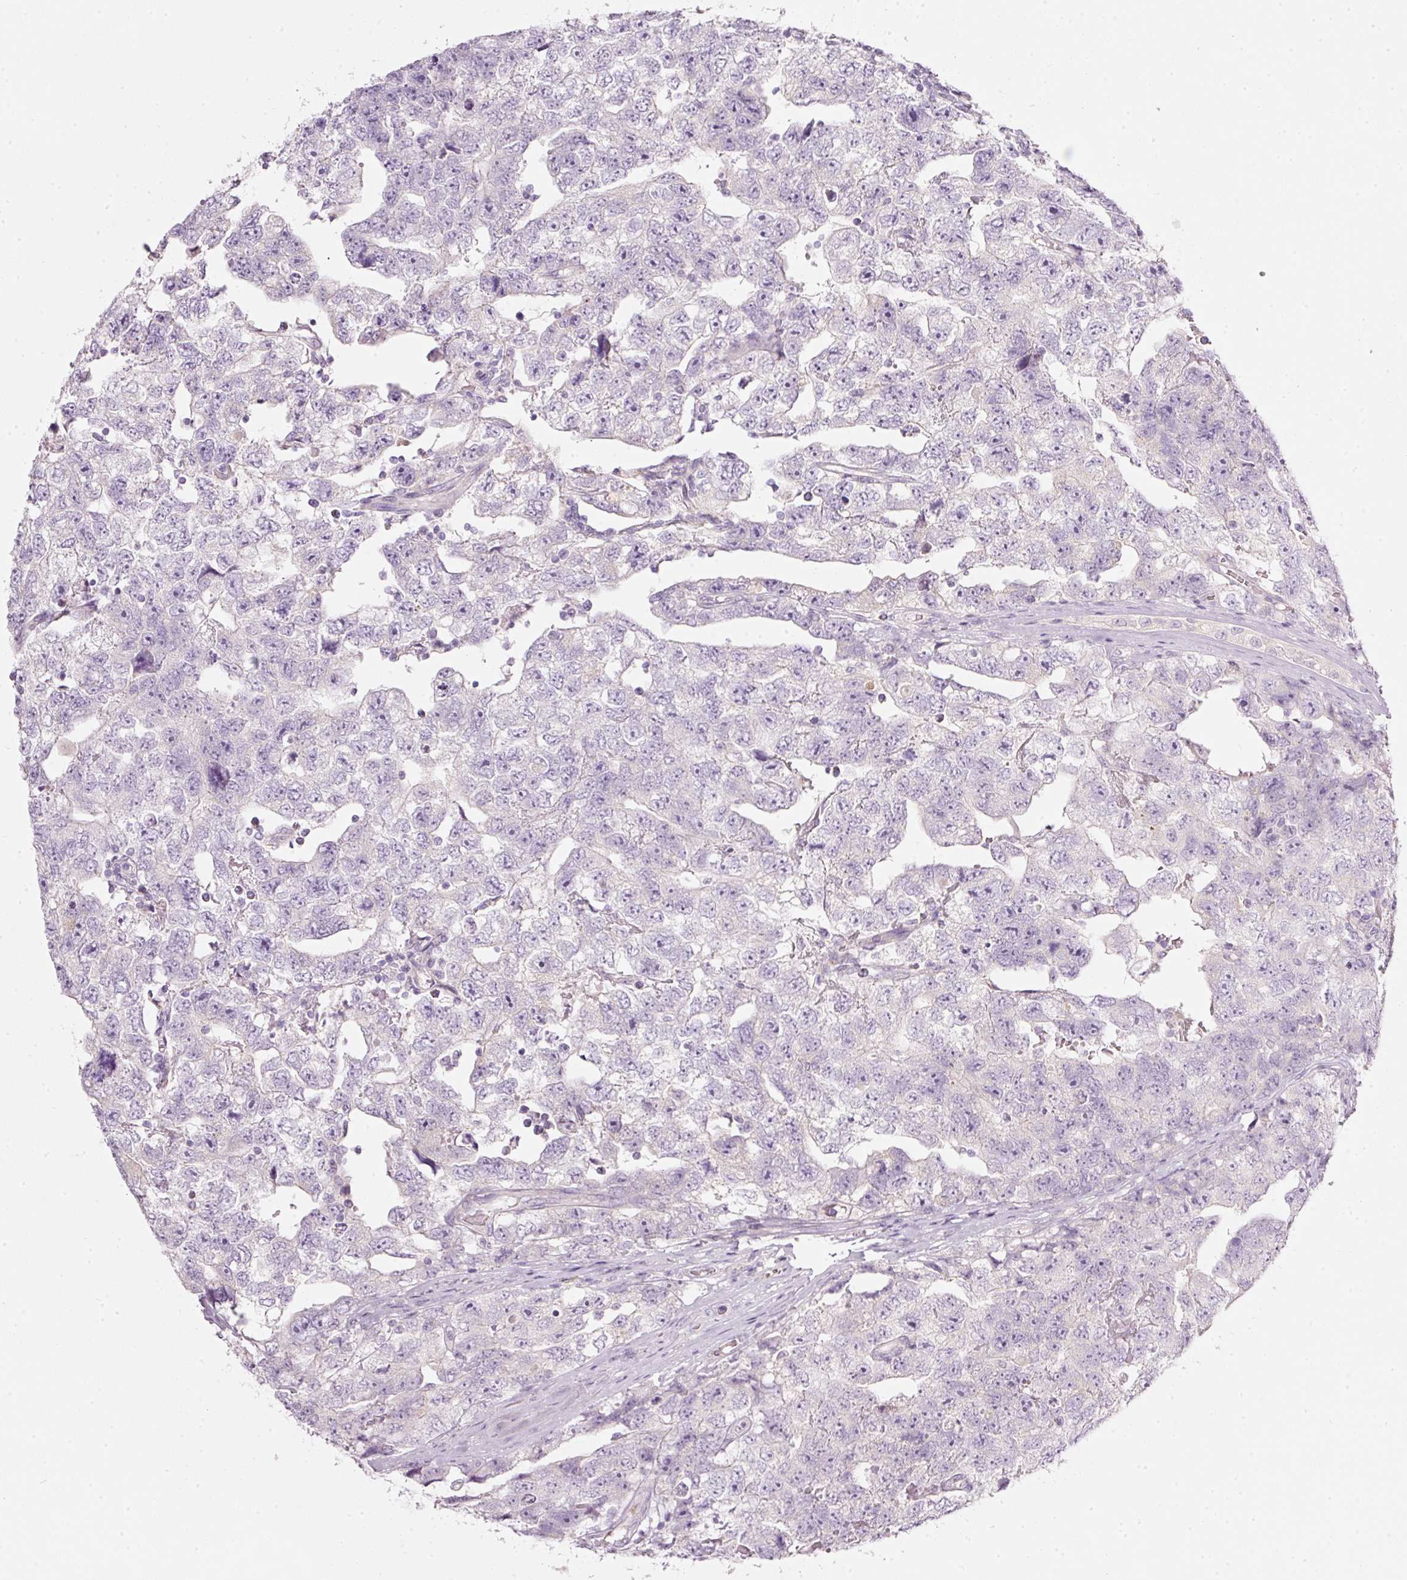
{"staining": {"intensity": "negative", "quantity": "none", "location": "none"}, "tissue": "testis cancer", "cell_type": "Tumor cells", "image_type": "cancer", "snomed": [{"axis": "morphology", "description": "Carcinoma, Embryonal, NOS"}, {"axis": "topography", "description": "Testis"}], "caption": "Tumor cells are negative for brown protein staining in testis cancer.", "gene": "PDXDC1", "patient": {"sex": "male", "age": 22}}